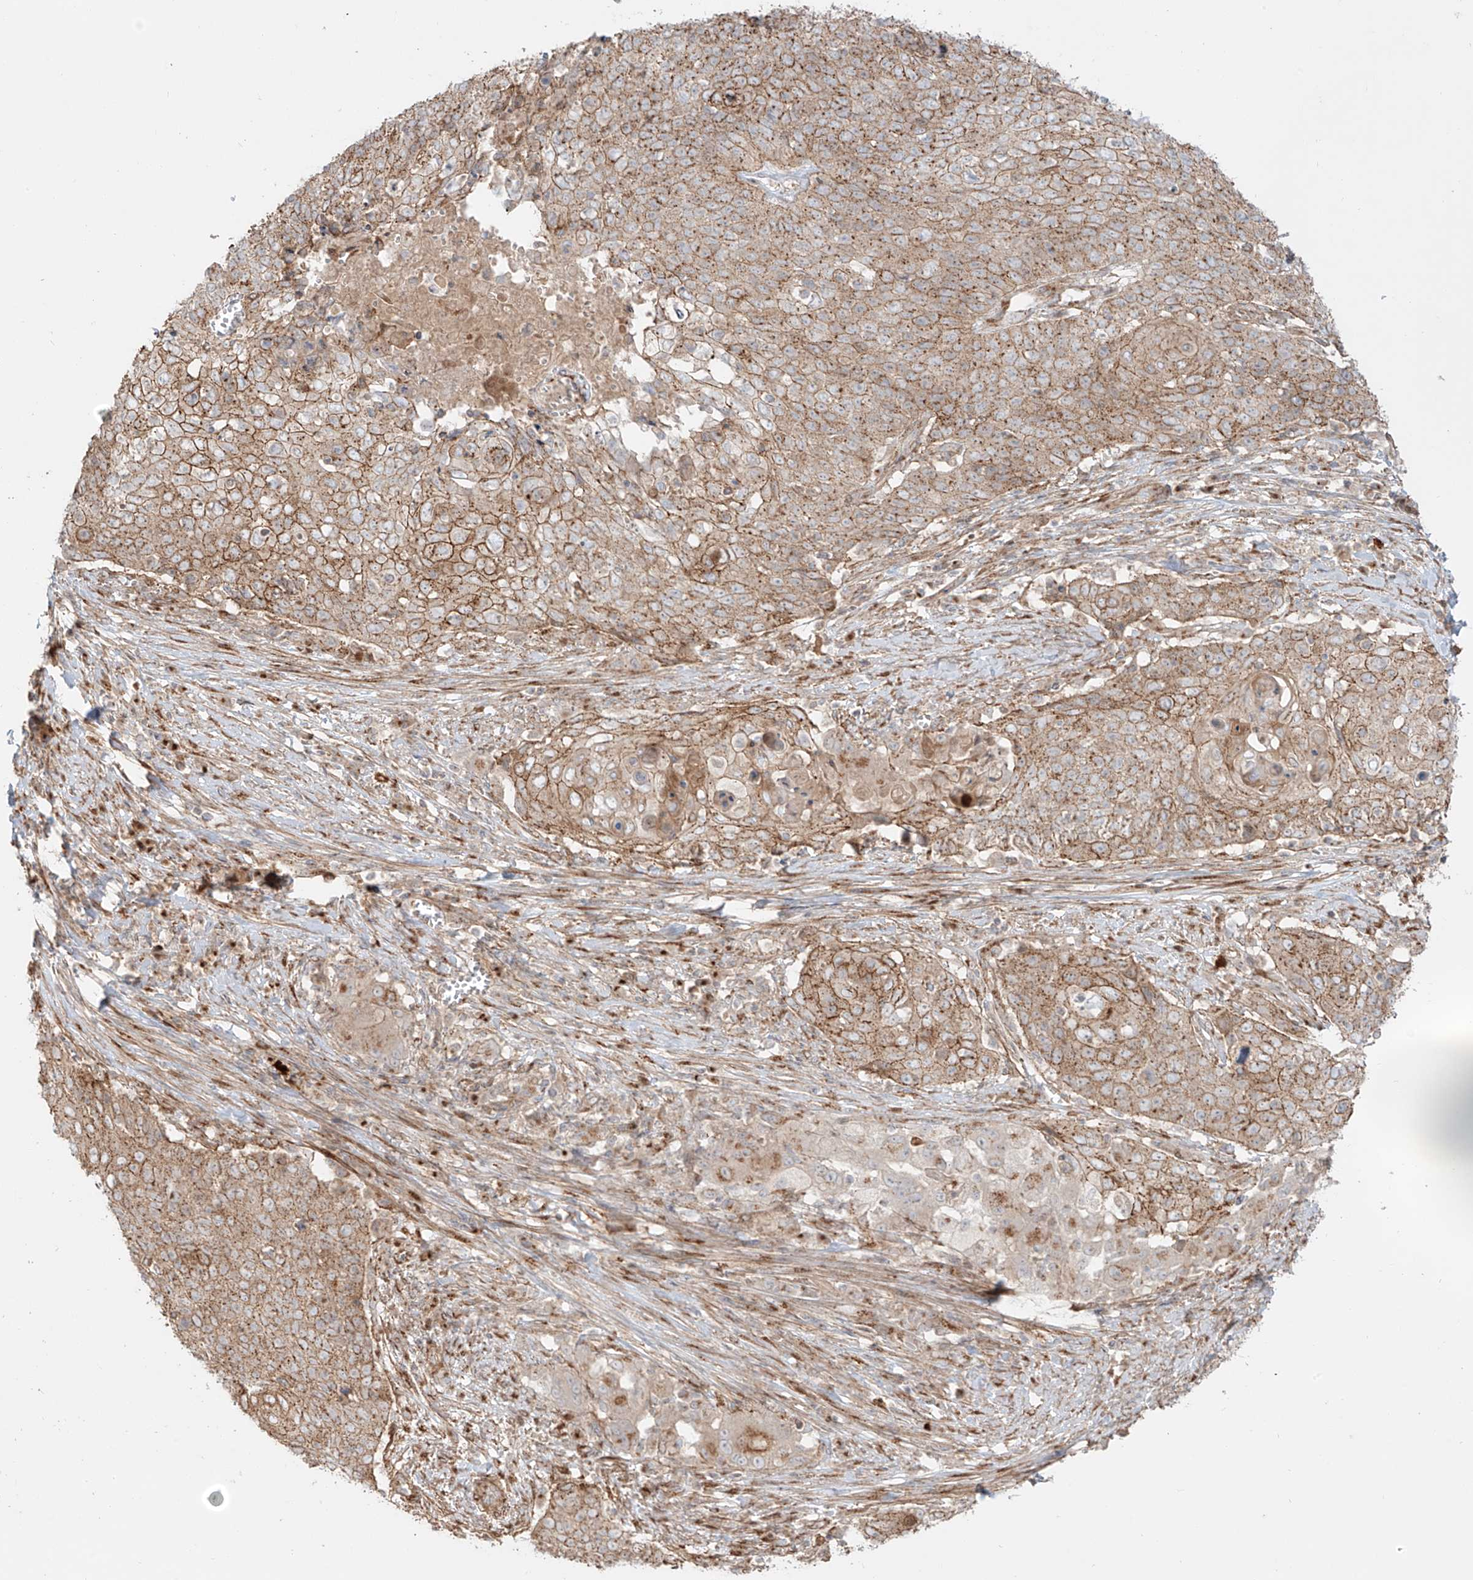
{"staining": {"intensity": "moderate", "quantity": ">75%", "location": "cytoplasmic/membranous"}, "tissue": "cervical cancer", "cell_type": "Tumor cells", "image_type": "cancer", "snomed": [{"axis": "morphology", "description": "Squamous cell carcinoma, NOS"}, {"axis": "topography", "description": "Cervix"}], "caption": "Protein expression by IHC displays moderate cytoplasmic/membranous expression in about >75% of tumor cells in squamous cell carcinoma (cervical).", "gene": "ZNF287", "patient": {"sex": "female", "age": 39}}